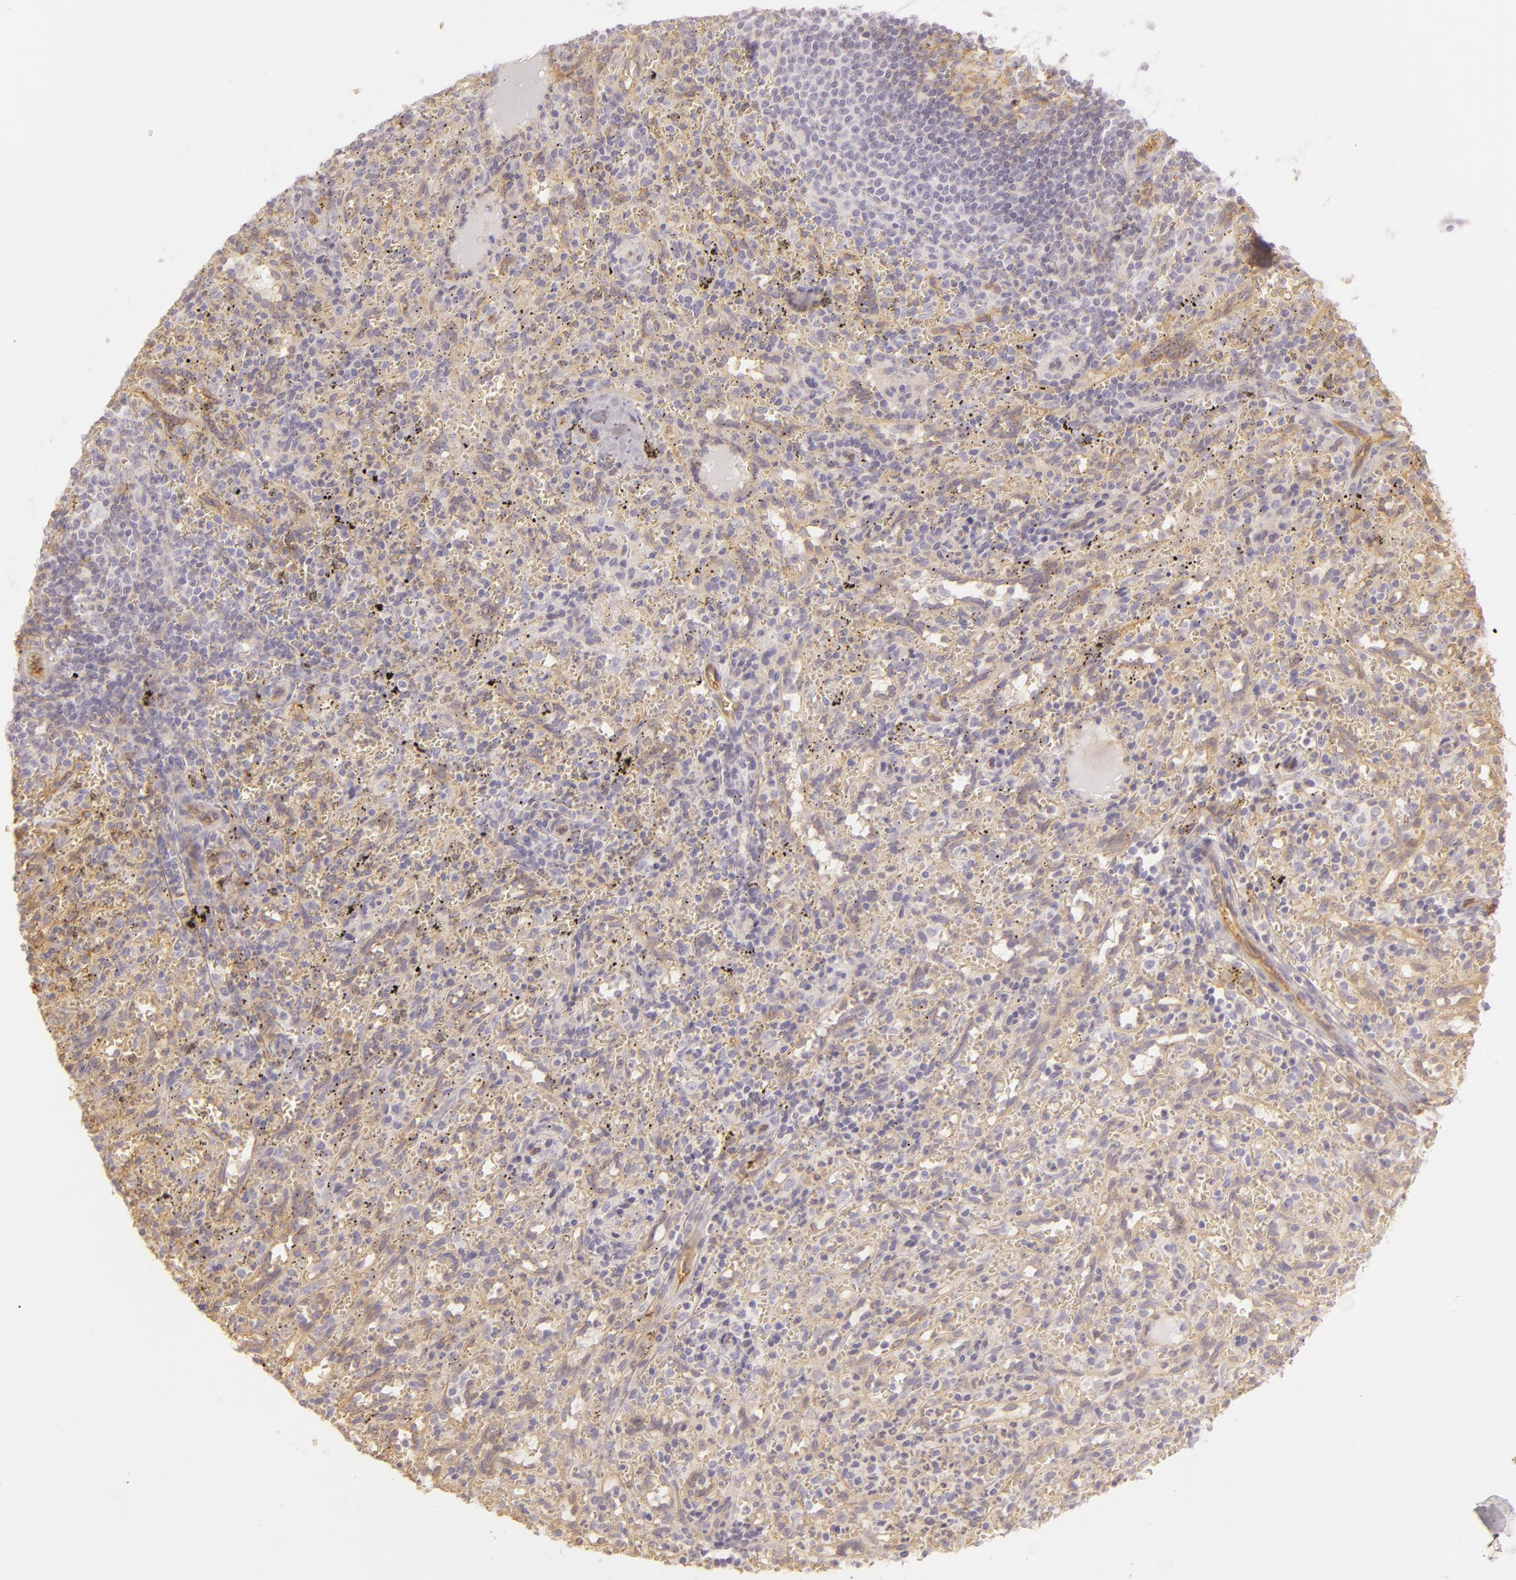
{"staining": {"intensity": "moderate", "quantity": ">75%", "location": "cytoplasmic/membranous"}, "tissue": "spleen", "cell_type": "Cells in red pulp", "image_type": "normal", "snomed": [{"axis": "morphology", "description": "Normal tissue, NOS"}, {"axis": "topography", "description": "Spleen"}], "caption": "Approximately >75% of cells in red pulp in unremarkable spleen demonstrate moderate cytoplasmic/membranous protein positivity as visualized by brown immunohistochemical staining.", "gene": "CD59", "patient": {"sex": "female", "age": 10}}